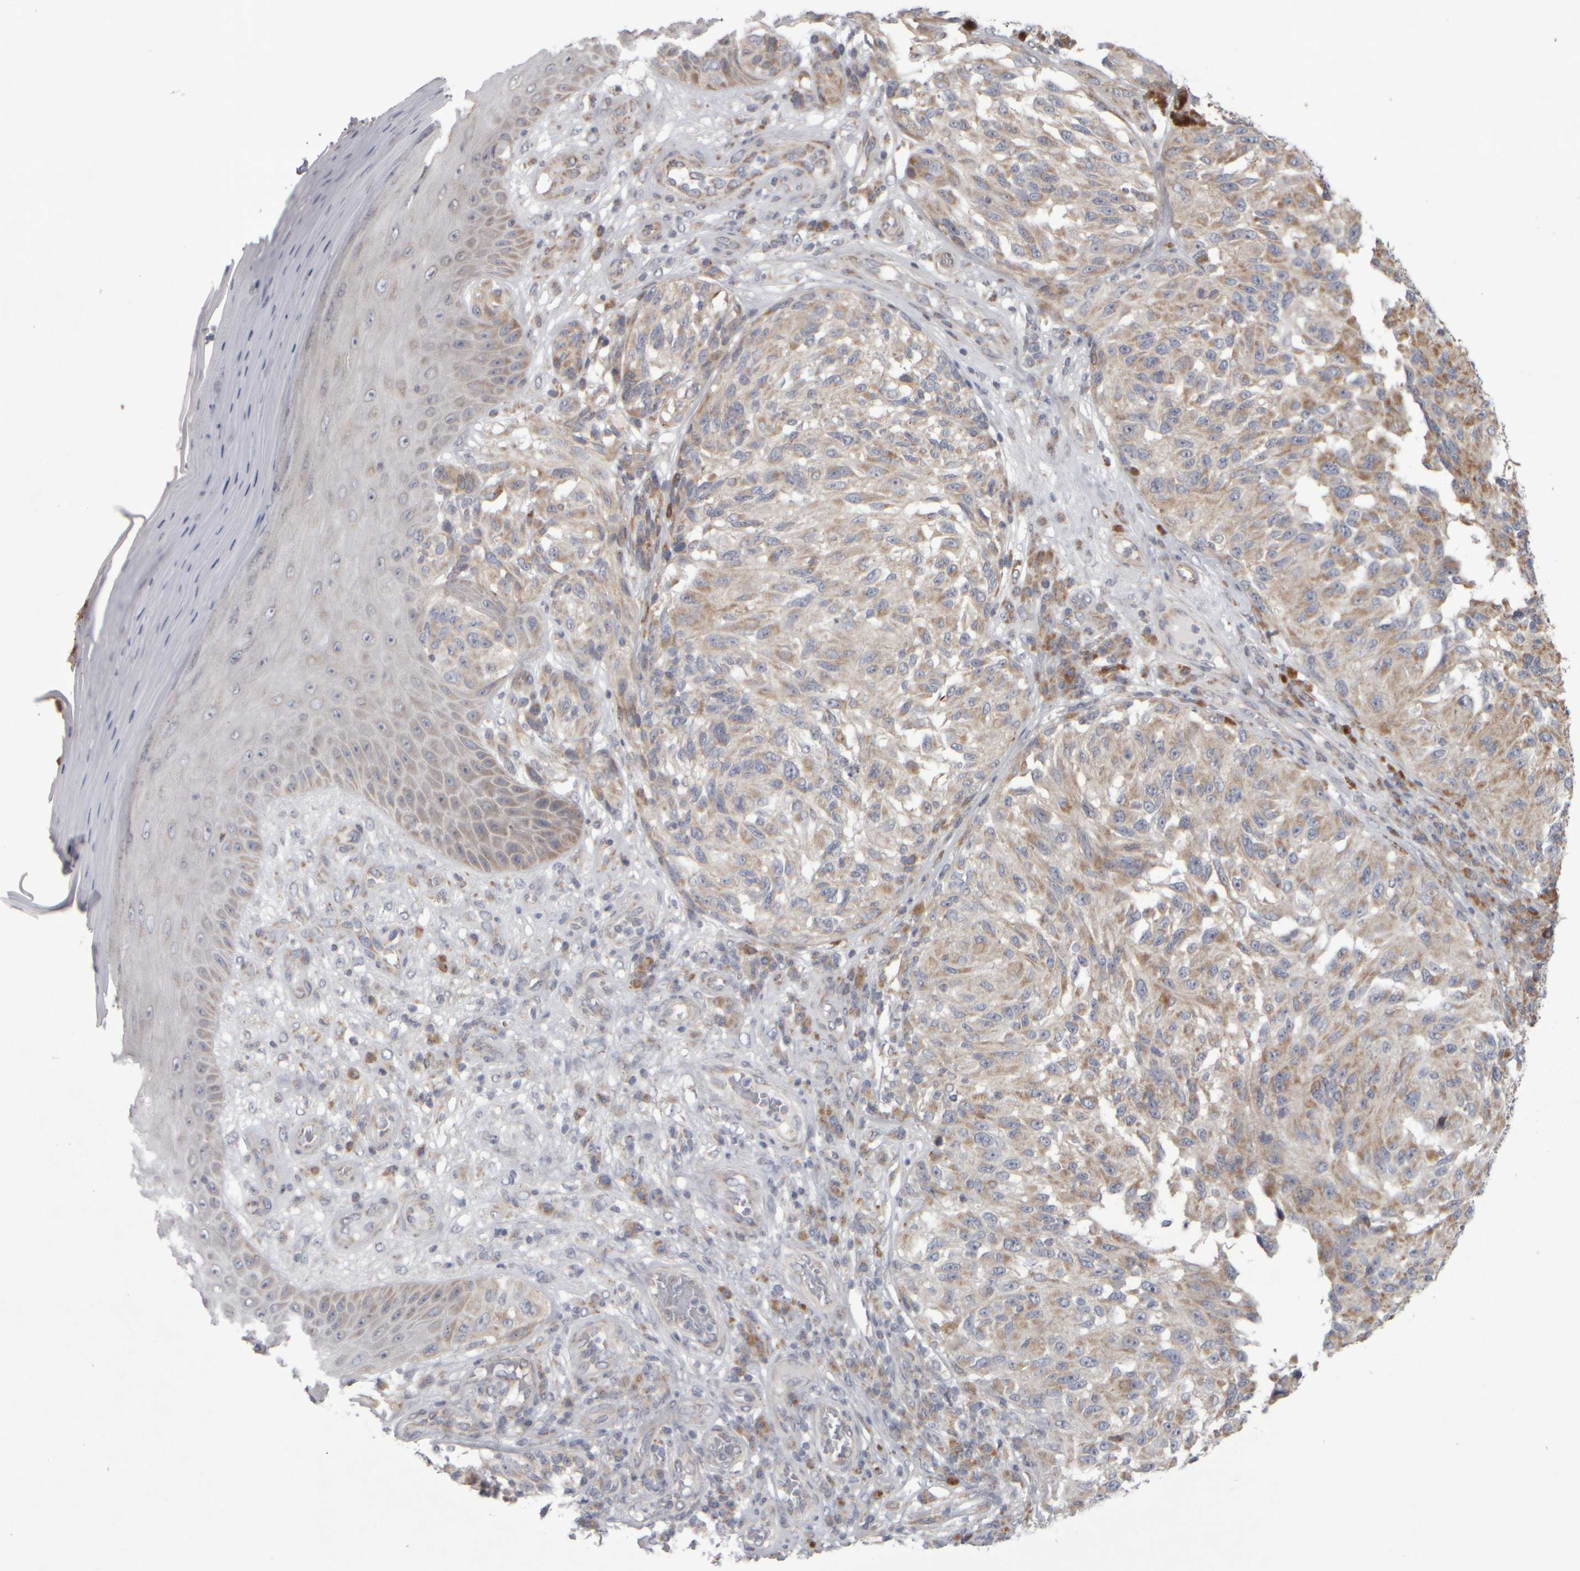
{"staining": {"intensity": "weak", "quantity": ">75%", "location": "cytoplasmic/membranous"}, "tissue": "melanoma", "cell_type": "Tumor cells", "image_type": "cancer", "snomed": [{"axis": "morphology", "description": "Malignant melanoma, NOS"}, {"axis": "topography", "description": "Skin"}], "caption": "Immunohistochemistry (IHC) staining of malignant melanoma, which exhibits low levels of weak cytoplasmic/membranous positivity in about >75% of tumor cells indicating weak cytoplasmic/membranous protein positivity. The staining was performed using DAB (brown) for protein detection and nuclei were counterstained in hematoxylin (blue).", "gene": "SCO1", "patient": {"sex": "female", "age": 73}}